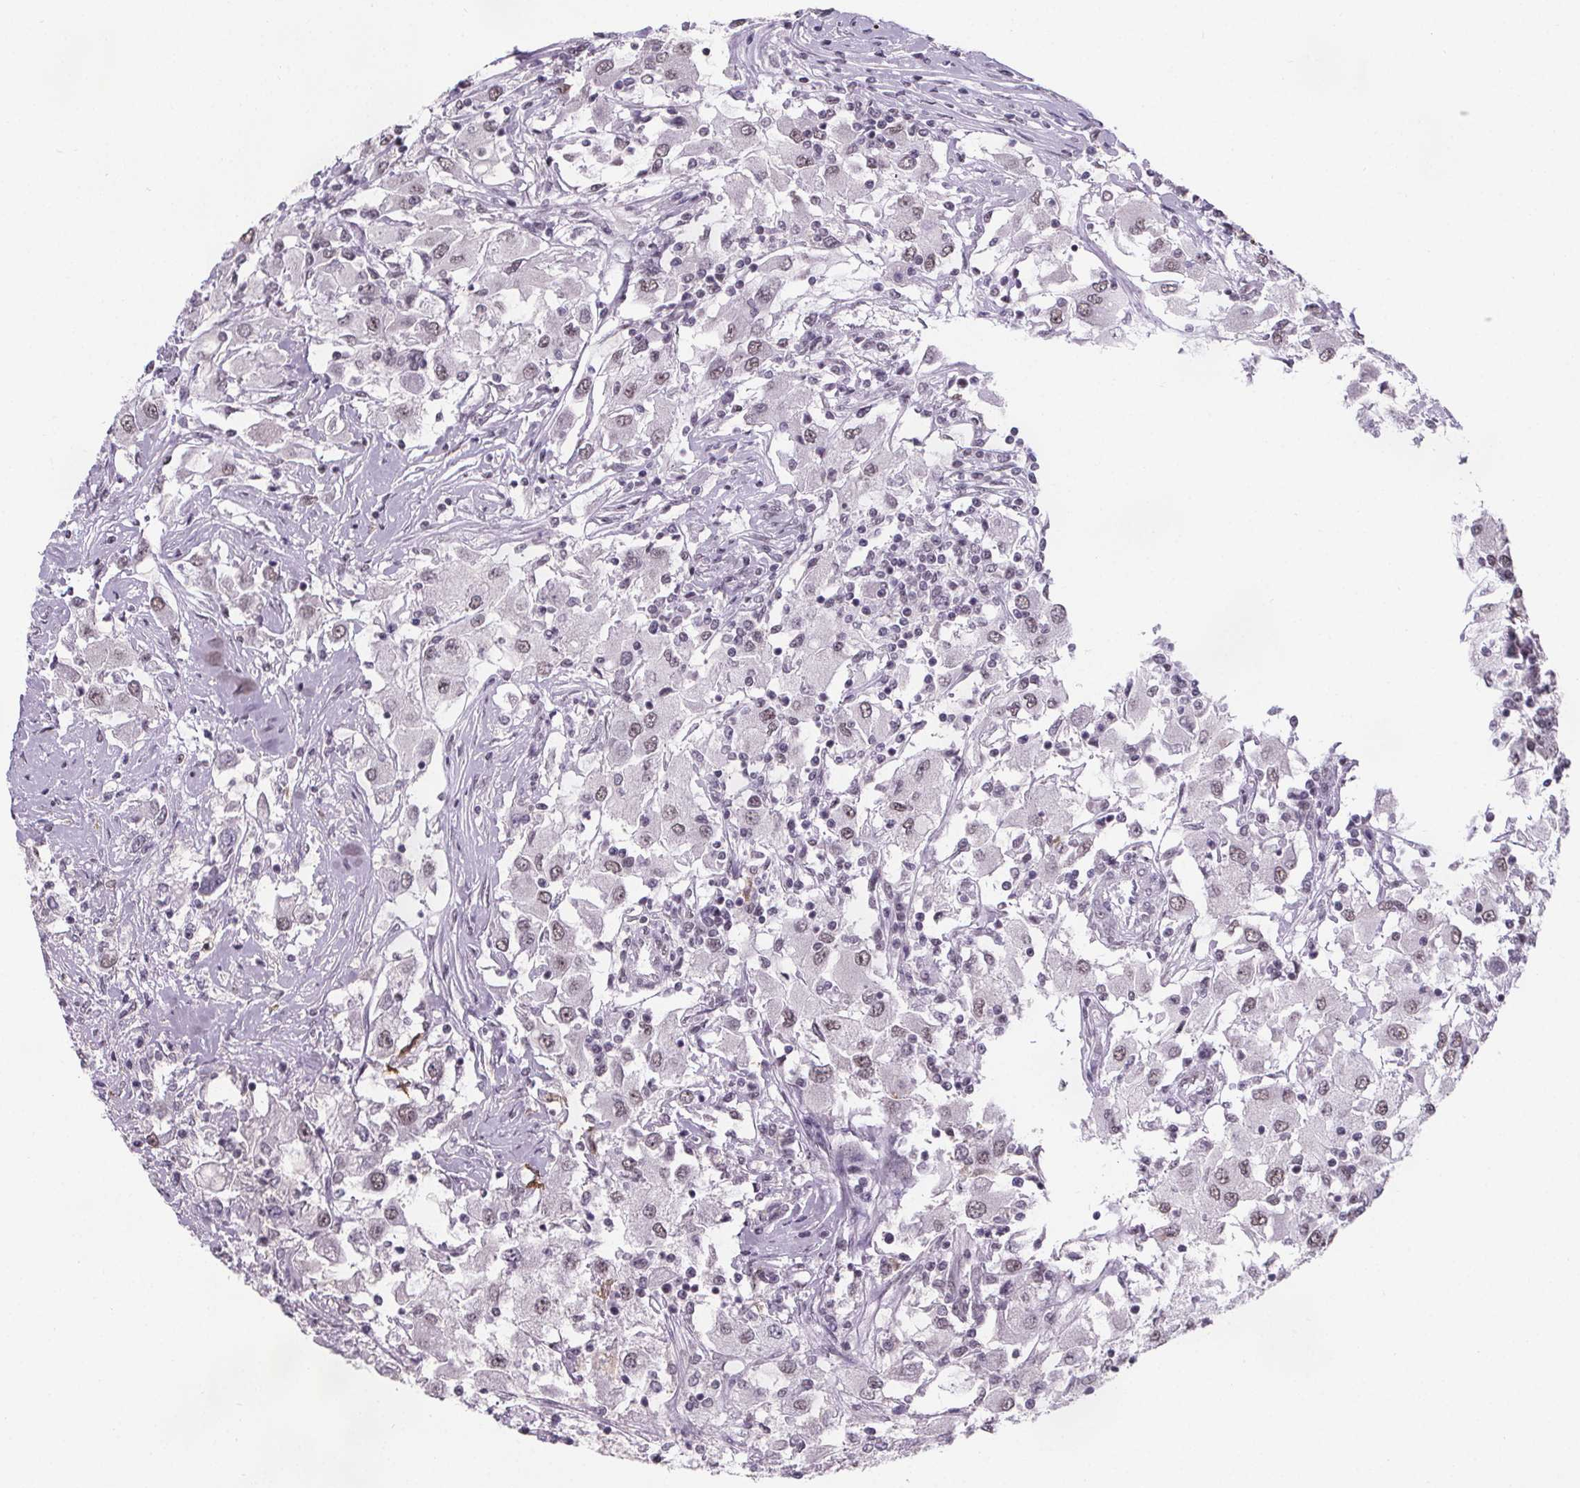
{"staining": {"intensity": "weak", "quantity": "25%-75%", "location": "nuclear"}, "tissue": "renal cancer", "cell_type": "Tumor cells", "image_type": "cancer", "snomed": [{"axis": "morphology", "description": "Adenocarcinoma, NOS"}, {"axis": "topography", "description": "Kidney"}], "caption": "Human adenocarcinoma (renal) stained for a protein (brown) shows weak nuclear positive staining in about 25%-75% of tumor cells.", "gene": "ZNF572", "patient": {"sex": "female", "age": 67}}